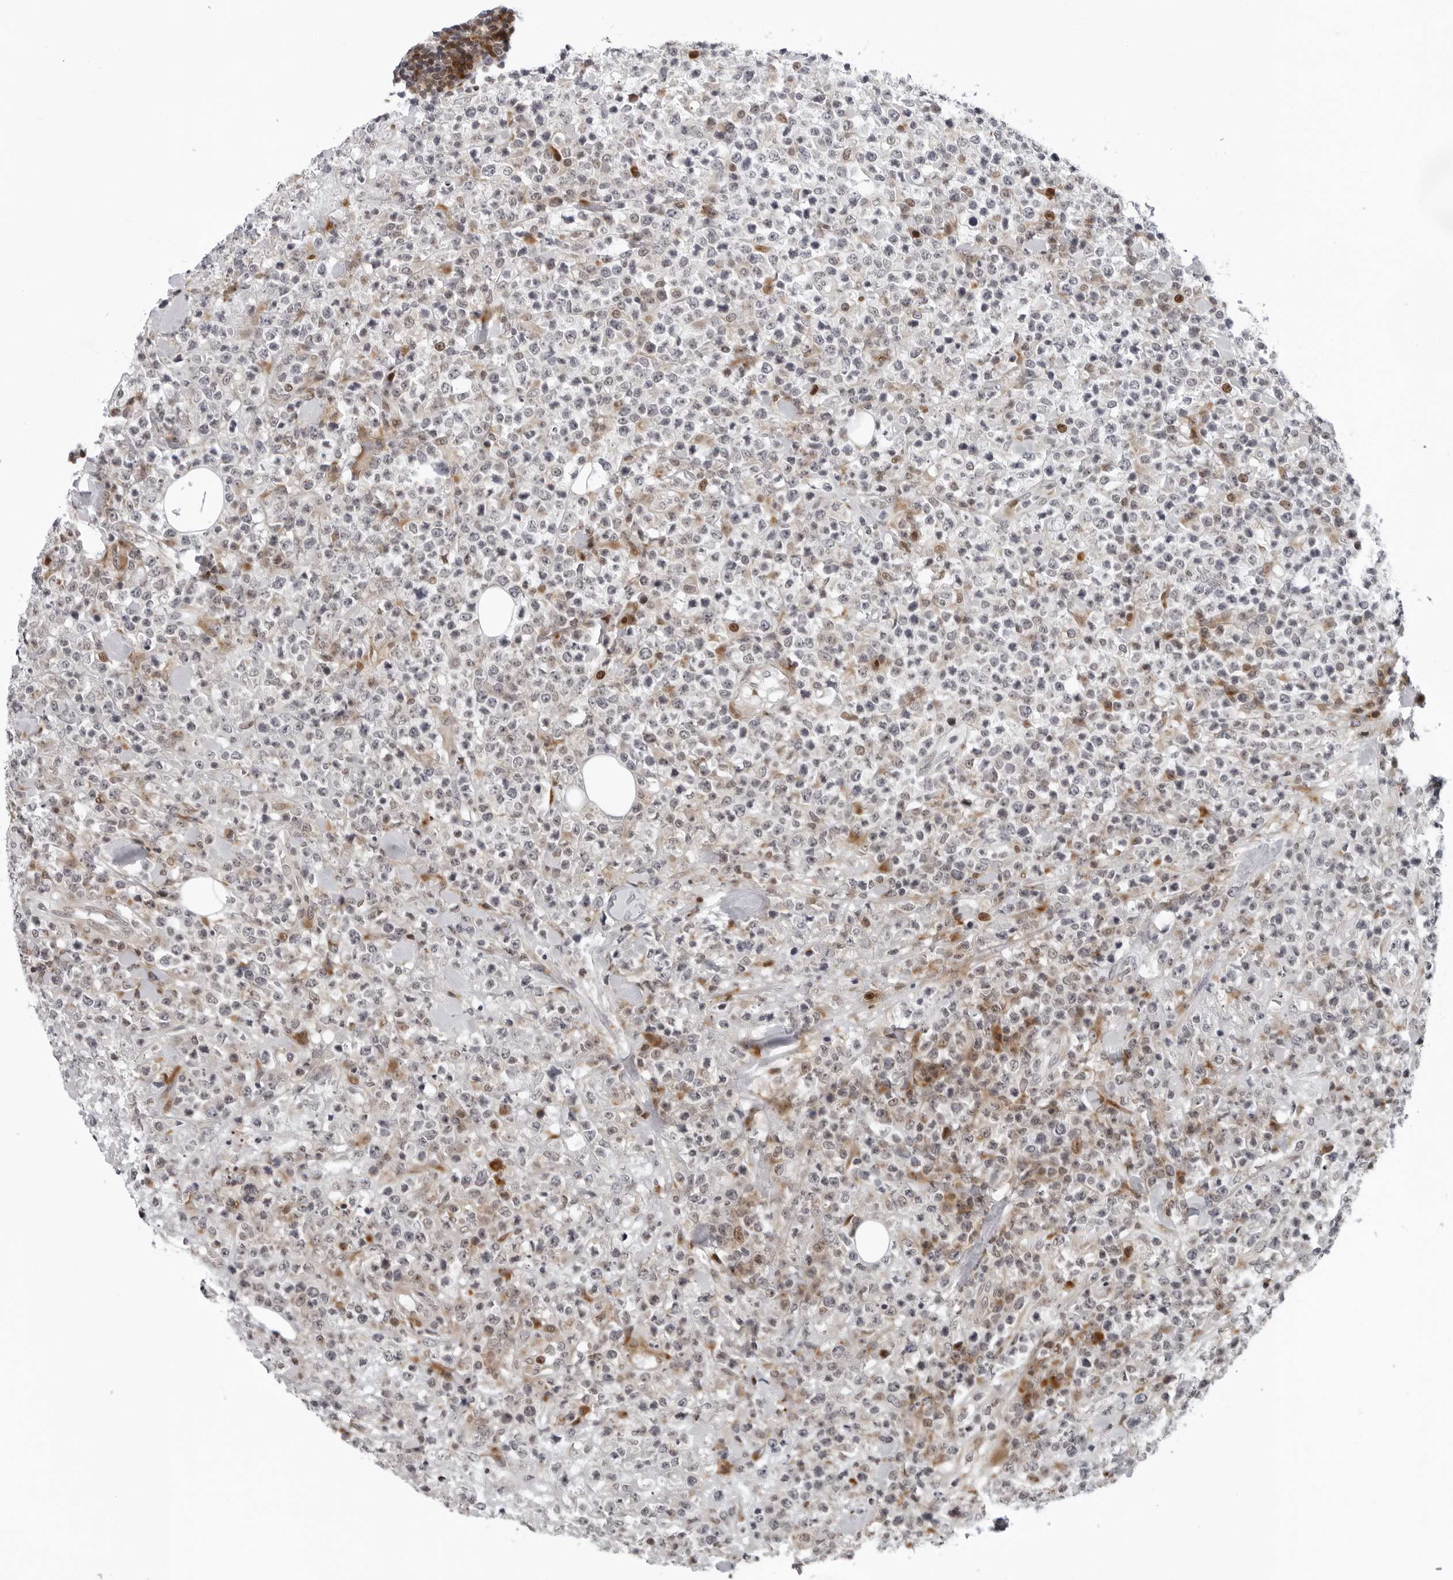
{"staining": {"intensity": "negative", "quantity": "none", "location": "none"}, "tissue": "lymphoma", "cell_type": "Tumor cells", "image_type": "cancer", "snomed": [{"axis": "morphology", "description": "Malignant lymphoma, non-Hodgkin's type, High grade"}, {"axis": "topography", "description": "Colon"}], "caption": "This is an immunohistochemistry histopathology image of human malignant lymphoma, non-Hodgkin's type (high-grade). There is no expression in tumor cells.", "gene": "PIP4K2C", "patient": {"sex": "female", "age": 53}}